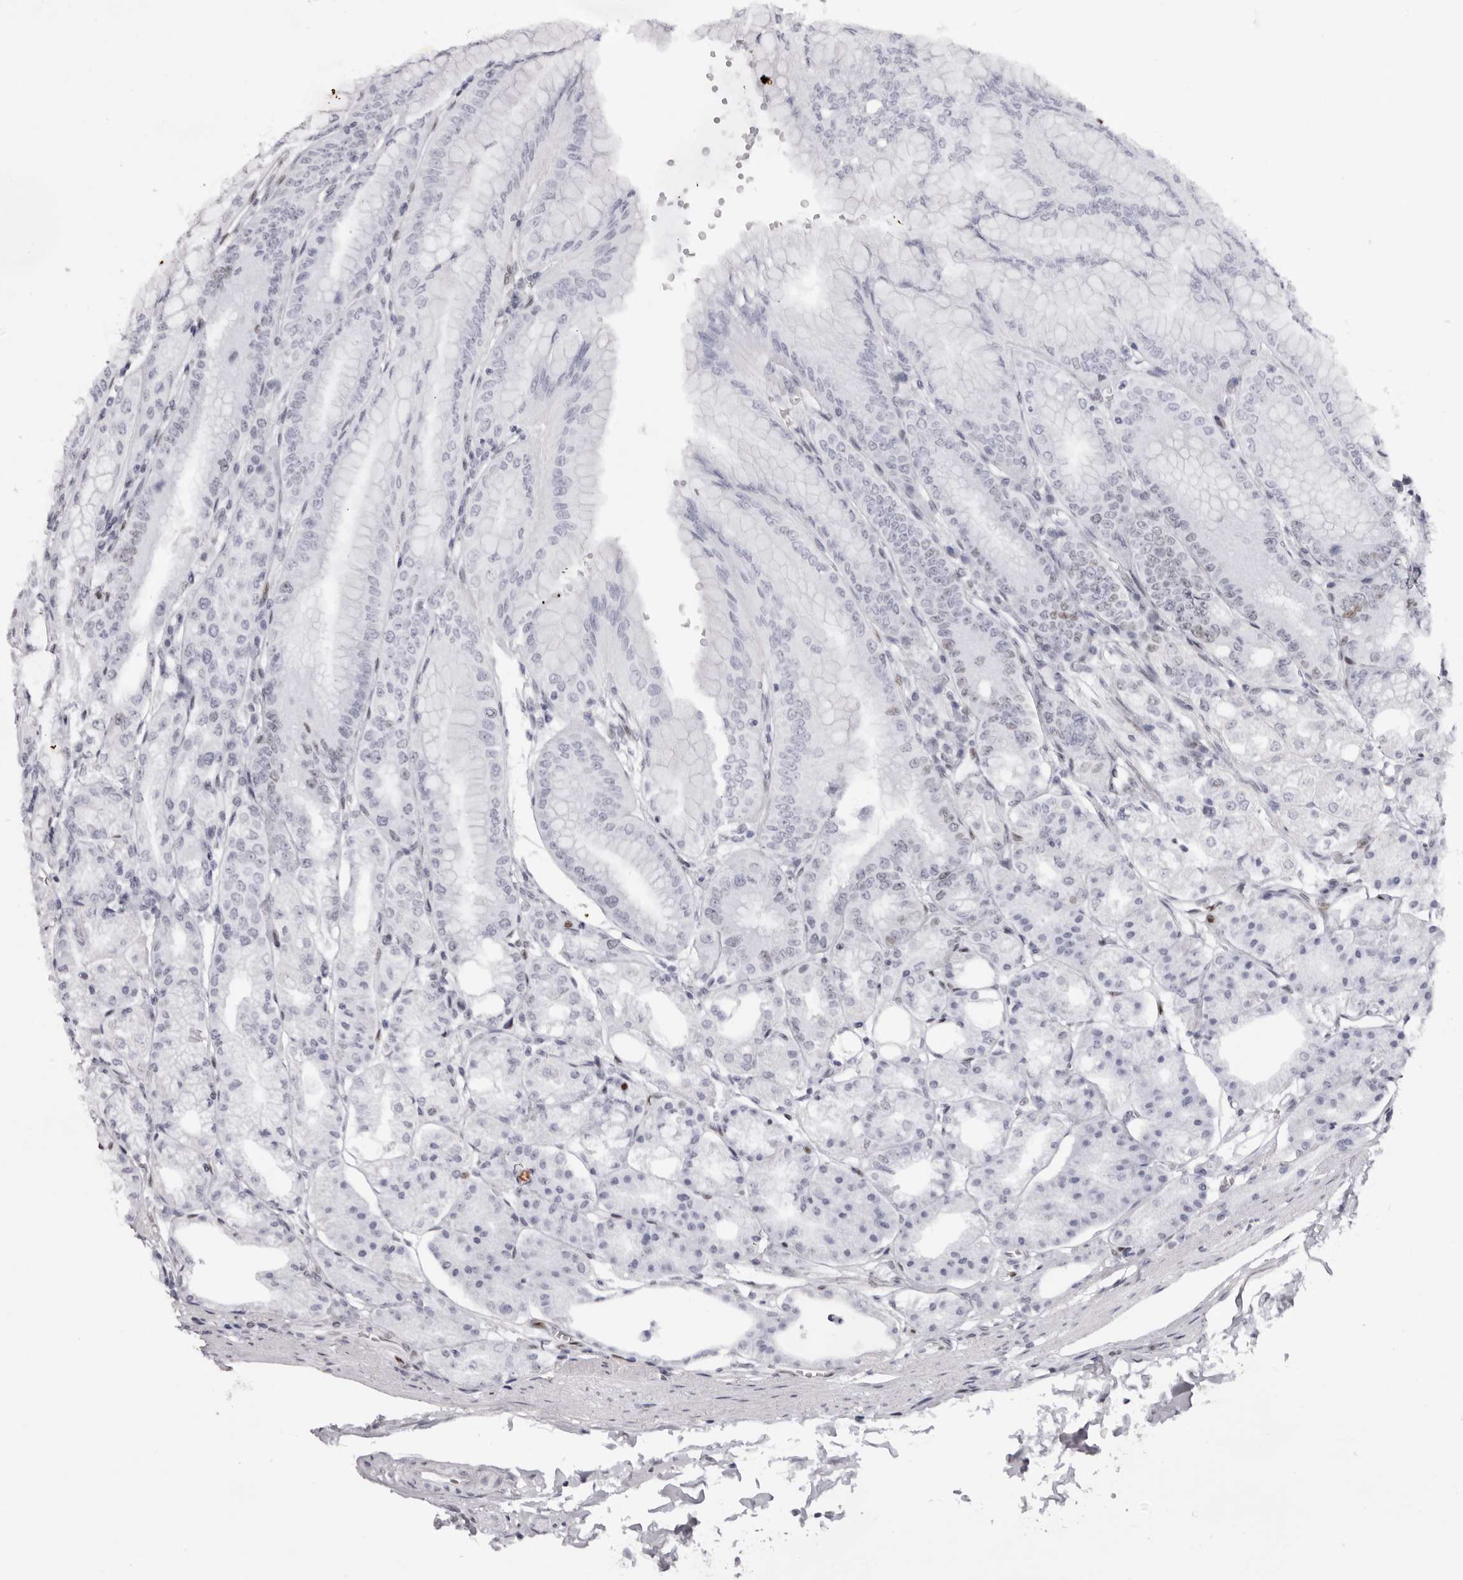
{"staining": {"intensity": "strong", "quantity": "<25%", "location": "nuclear"}, "tissue": "stomach", "cell_type": "Glandular cells", "image_type": "normal", "snomed": [{"axis": "morphology", "description": "Normal tissue, NOS"}, {"axis": "topography", "description": "Stomach, lower"}], "caption": "High-power microscopy captured an immunohistochemistry (IHC) micrograph of benign stomach, revealing strong nuclear expression in approximately <25% of glandular cells. The protein of interest is stained brown, and the nuclei are stained in blue (DAB IHC with brightfield microscopy, high magnification).", "gene": "IRF2BP2", "patient": {"sex": "male", "age": 71}}